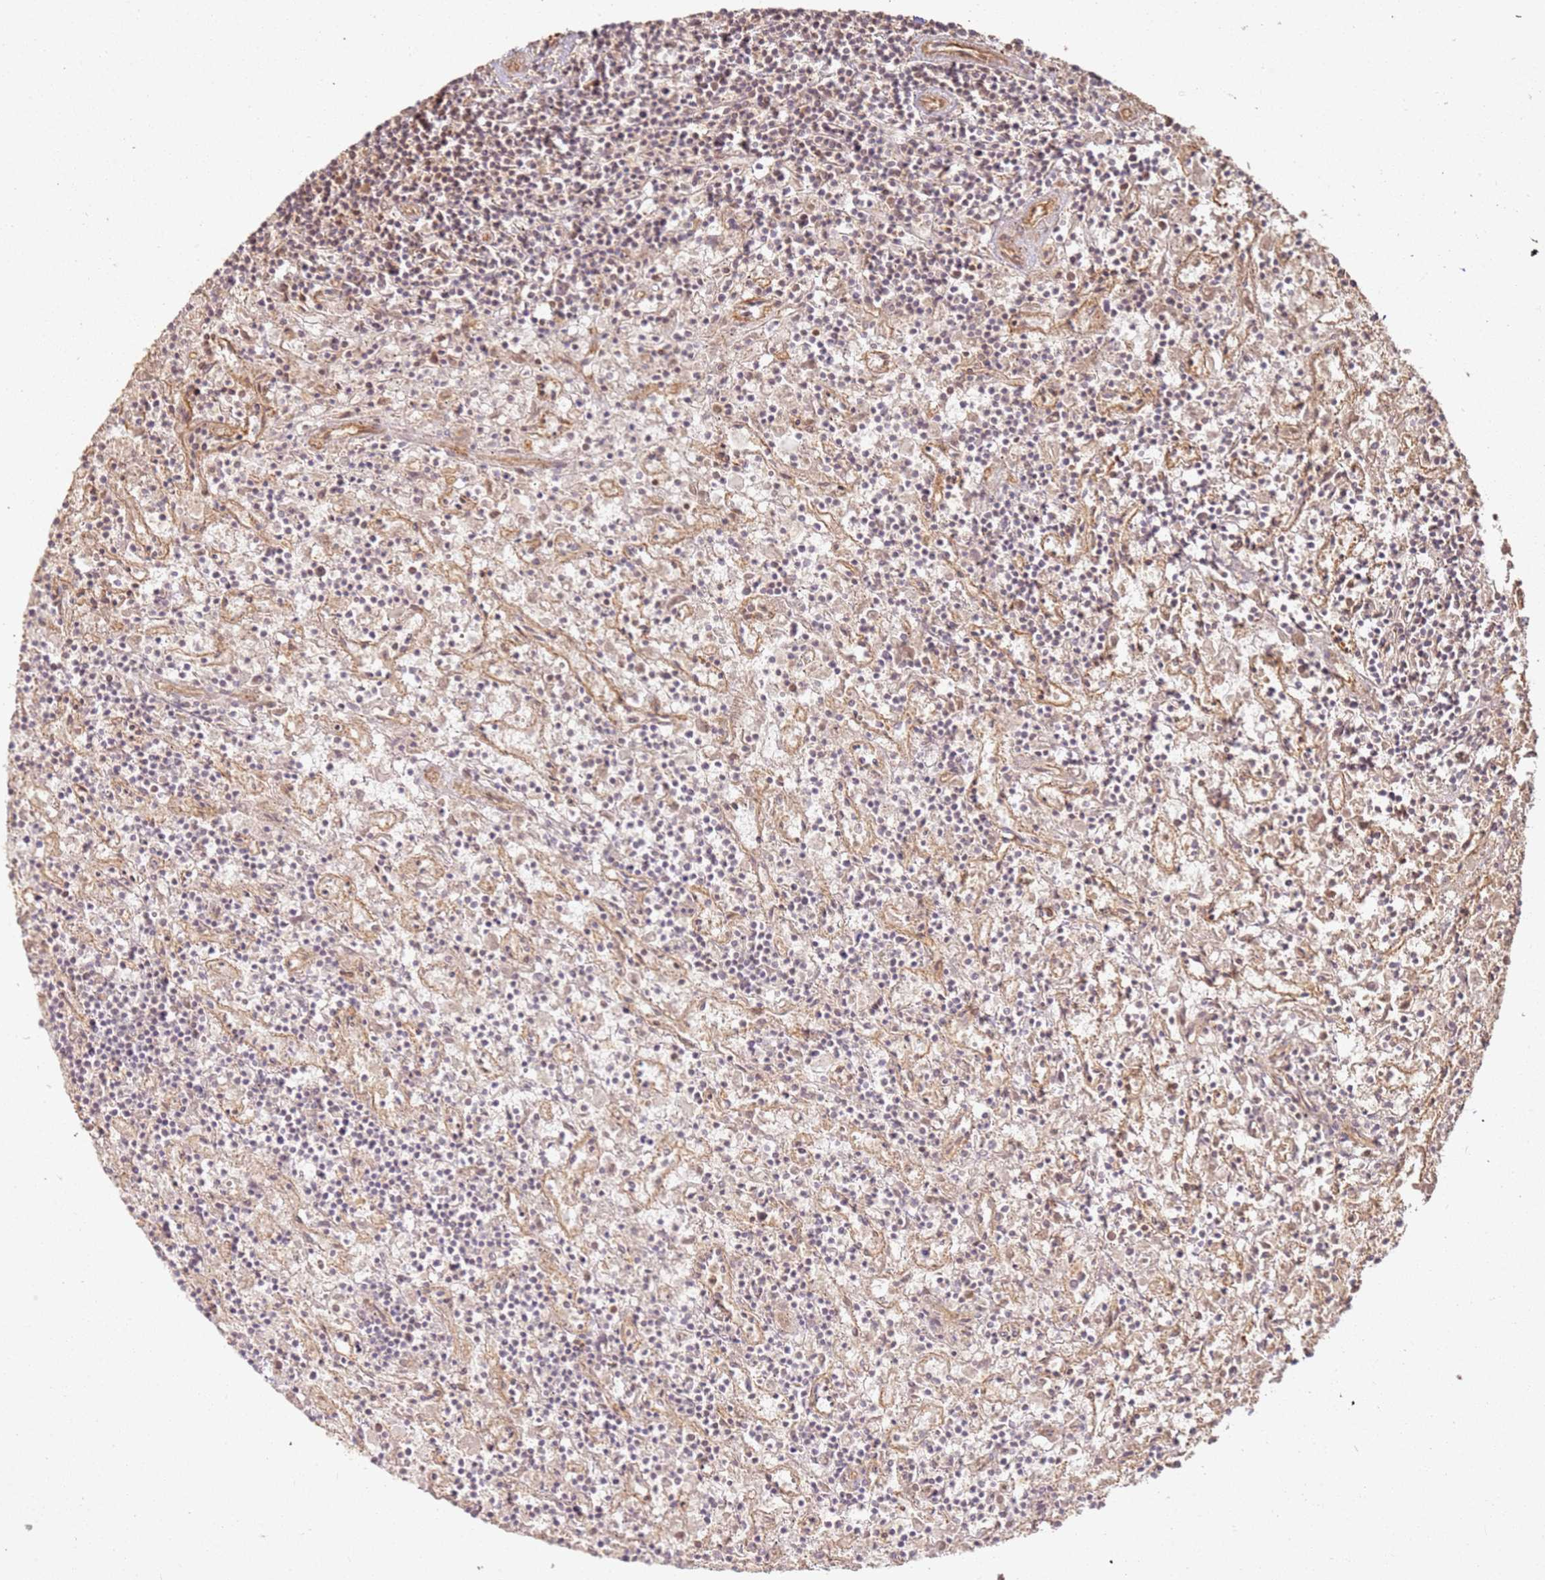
{"staining": {"intensity": "weak", "quantity": "<25%", "location": "cytoplasmic/membranous"}, "tissue": "lymphoma", "cell_type": "Tumor cells", "image_type": "cancer", "snomed": [{"axis": "morphology", "description": "Malignant lymphoma, non-Hodgkin's type, Low grade"}, {"axis": "topography", "description": "Spleen"}], "caption": "A histopathology image of low-grade malignant lymphoma, non-Hodgkin's type stained for a protein exhibits no brown staining in tumor cells.", "gene": "ZNF776", "patient": {"sex": "male", "age": 76}}